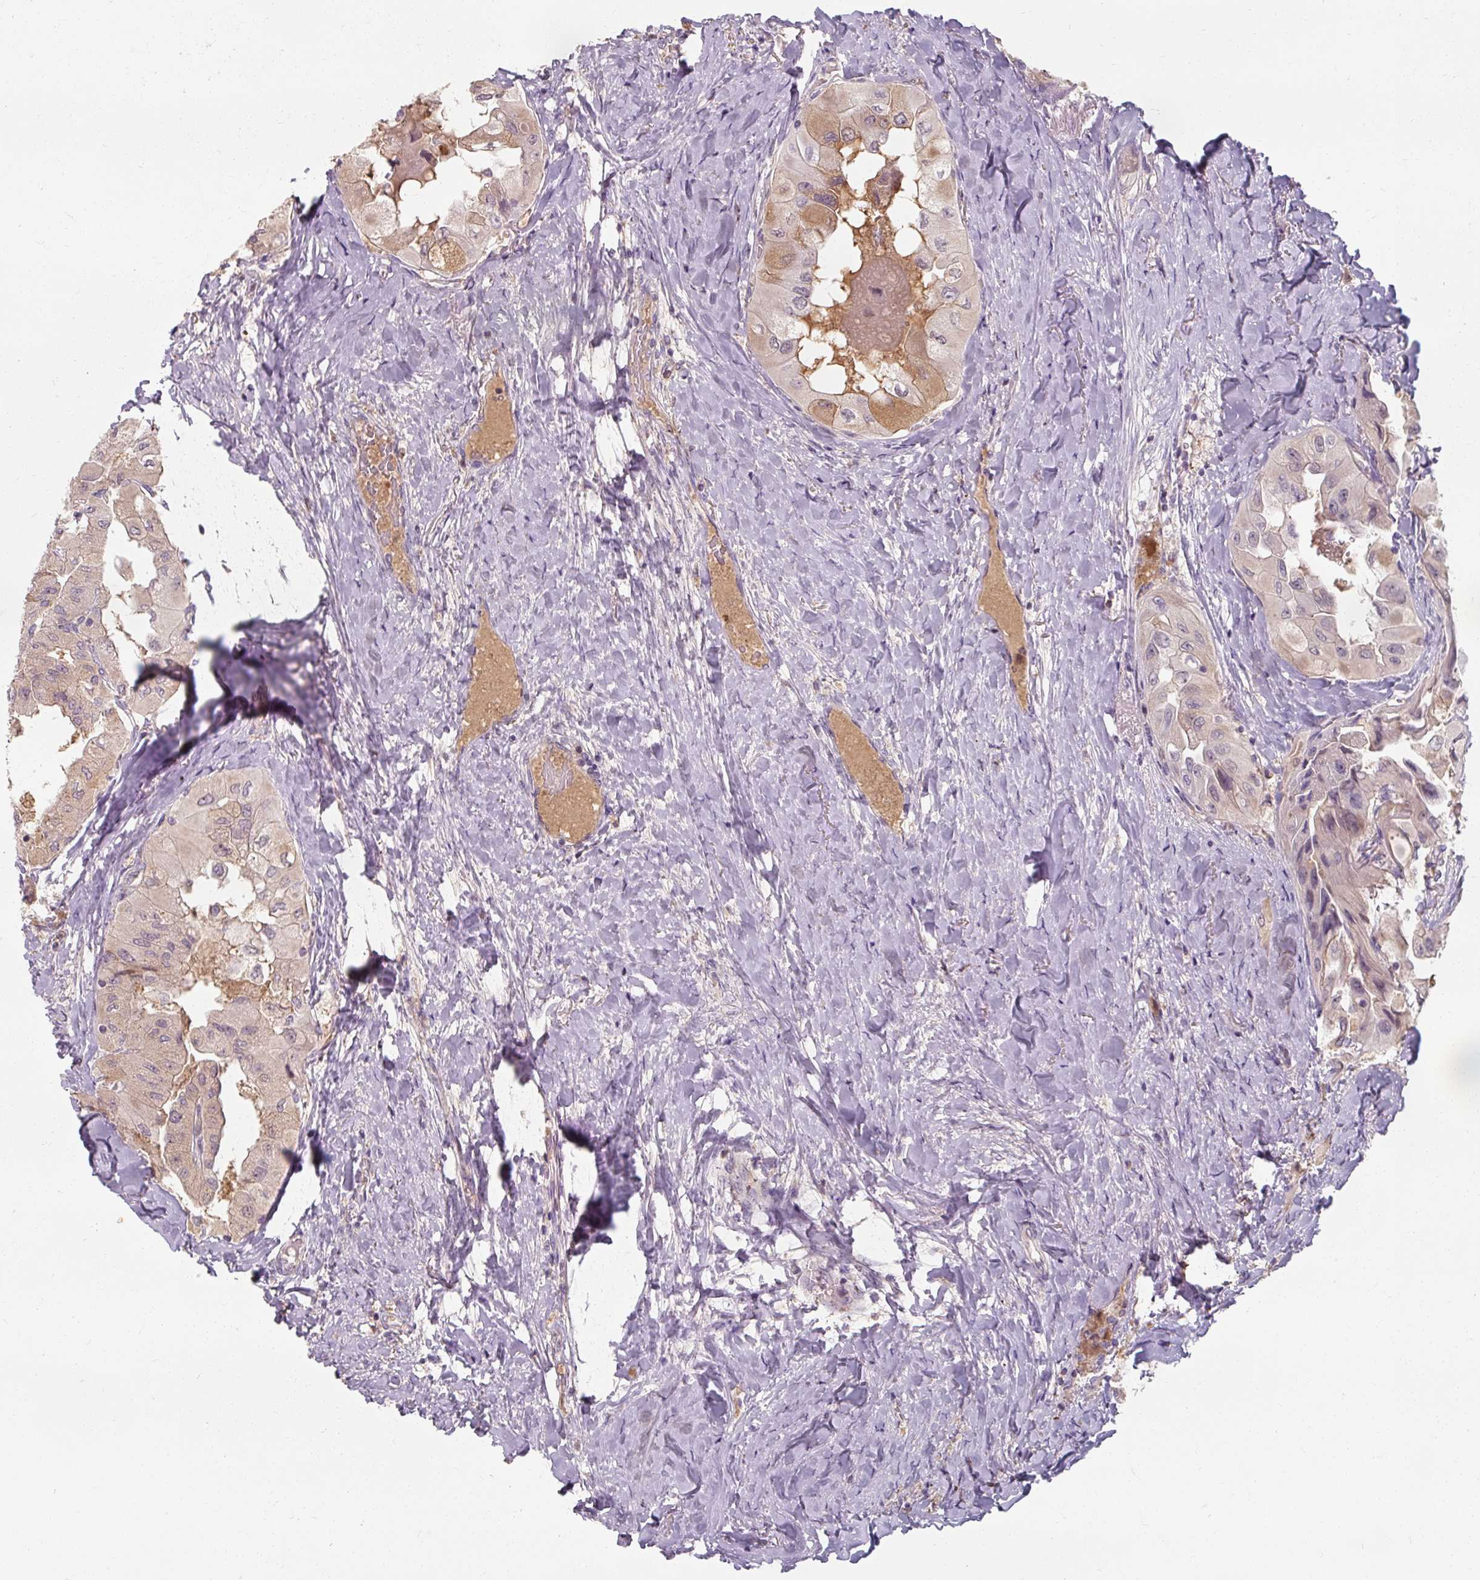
{"staining": {"intensity": "moderate", "quantity": "25%-75%", "location": "cytoplasmic/membranous"}, "tissue": "thyroid cancer", "cell_type": "Tumor cells", "image_type": "cancer", "snomed": [{"axis": "morphology", "description": "Normal tissue, NOS"}, {"axis": "morphology", "description": "Papillary adenocarcinoma, NOS"}, {"axis": "topography", "description": "Thyroid gland"}], "caption": "Protein staining by IHC shows moderate cytoplasmic/membranous expression in approximately 25%-75% of tumor cells in papillary adenocarcinoma (thyroid). The staining was performed using DAB to visualize the protein expression in brown, while the nuclei were stained in blue with hematoxylin (Magnification: 20x).", "gene": "TSEN54", "patient": {"sex": "female", "age": 59}}